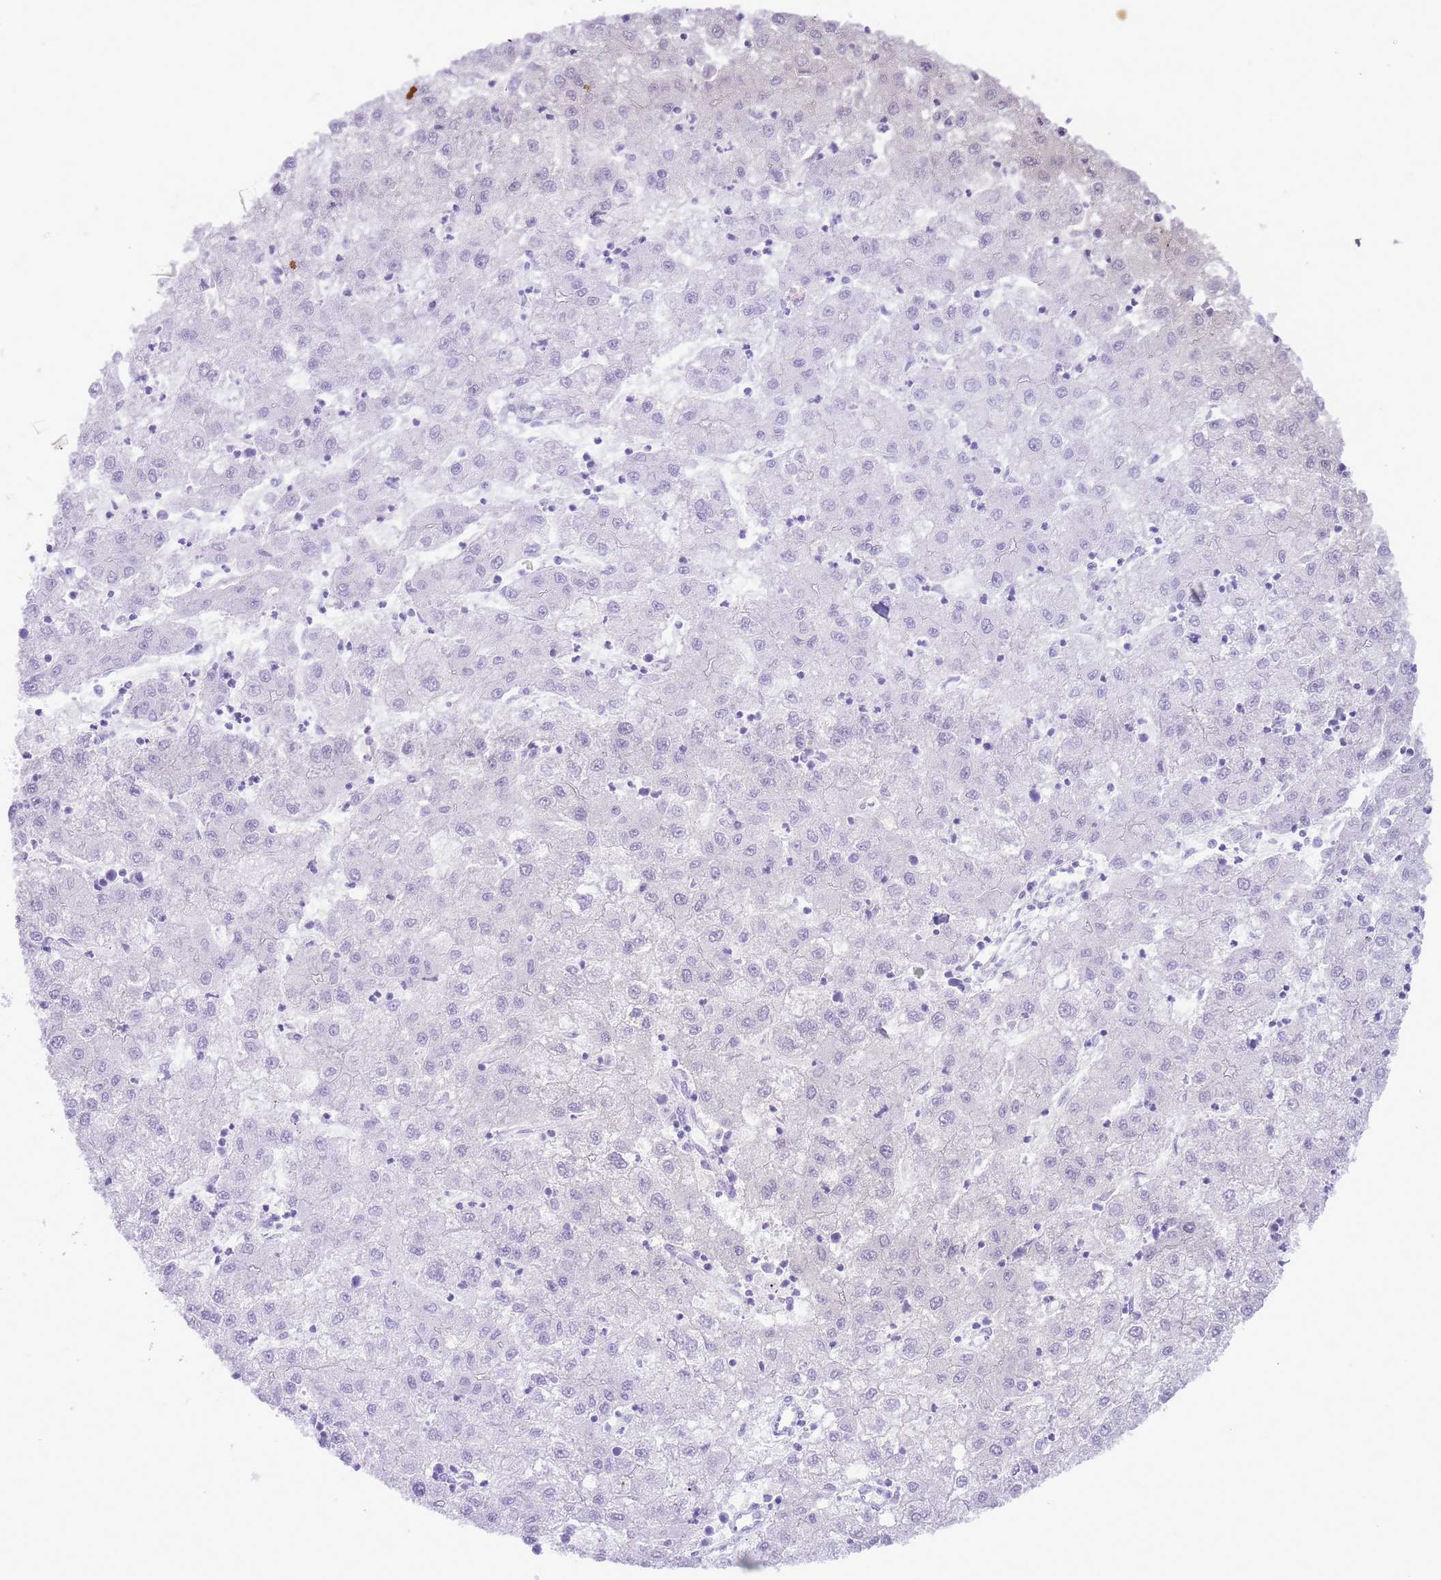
{"staining": {"intensity": "negative", "quantity": "none", "location": "none"}, "tissue": "liver cancer", "cell_type": "Tumor cells", "image_type": "cancer", "snomed": [{"axis": "morphology", "description": "Carcinoma, Hepatocellular, NOS"}, {"axis": "topography", "description": "Liver"}], "caption": "The immunohistochemistry (IHC) image has no significant staining in tumor cells of liver cancer tissue. (DAB (3,3'-diaminobenzidine) immunohistochemistry with hematoxylin counter stain).", "gene": "GMNN", "patient": {"sex": "male", "age": 72}}